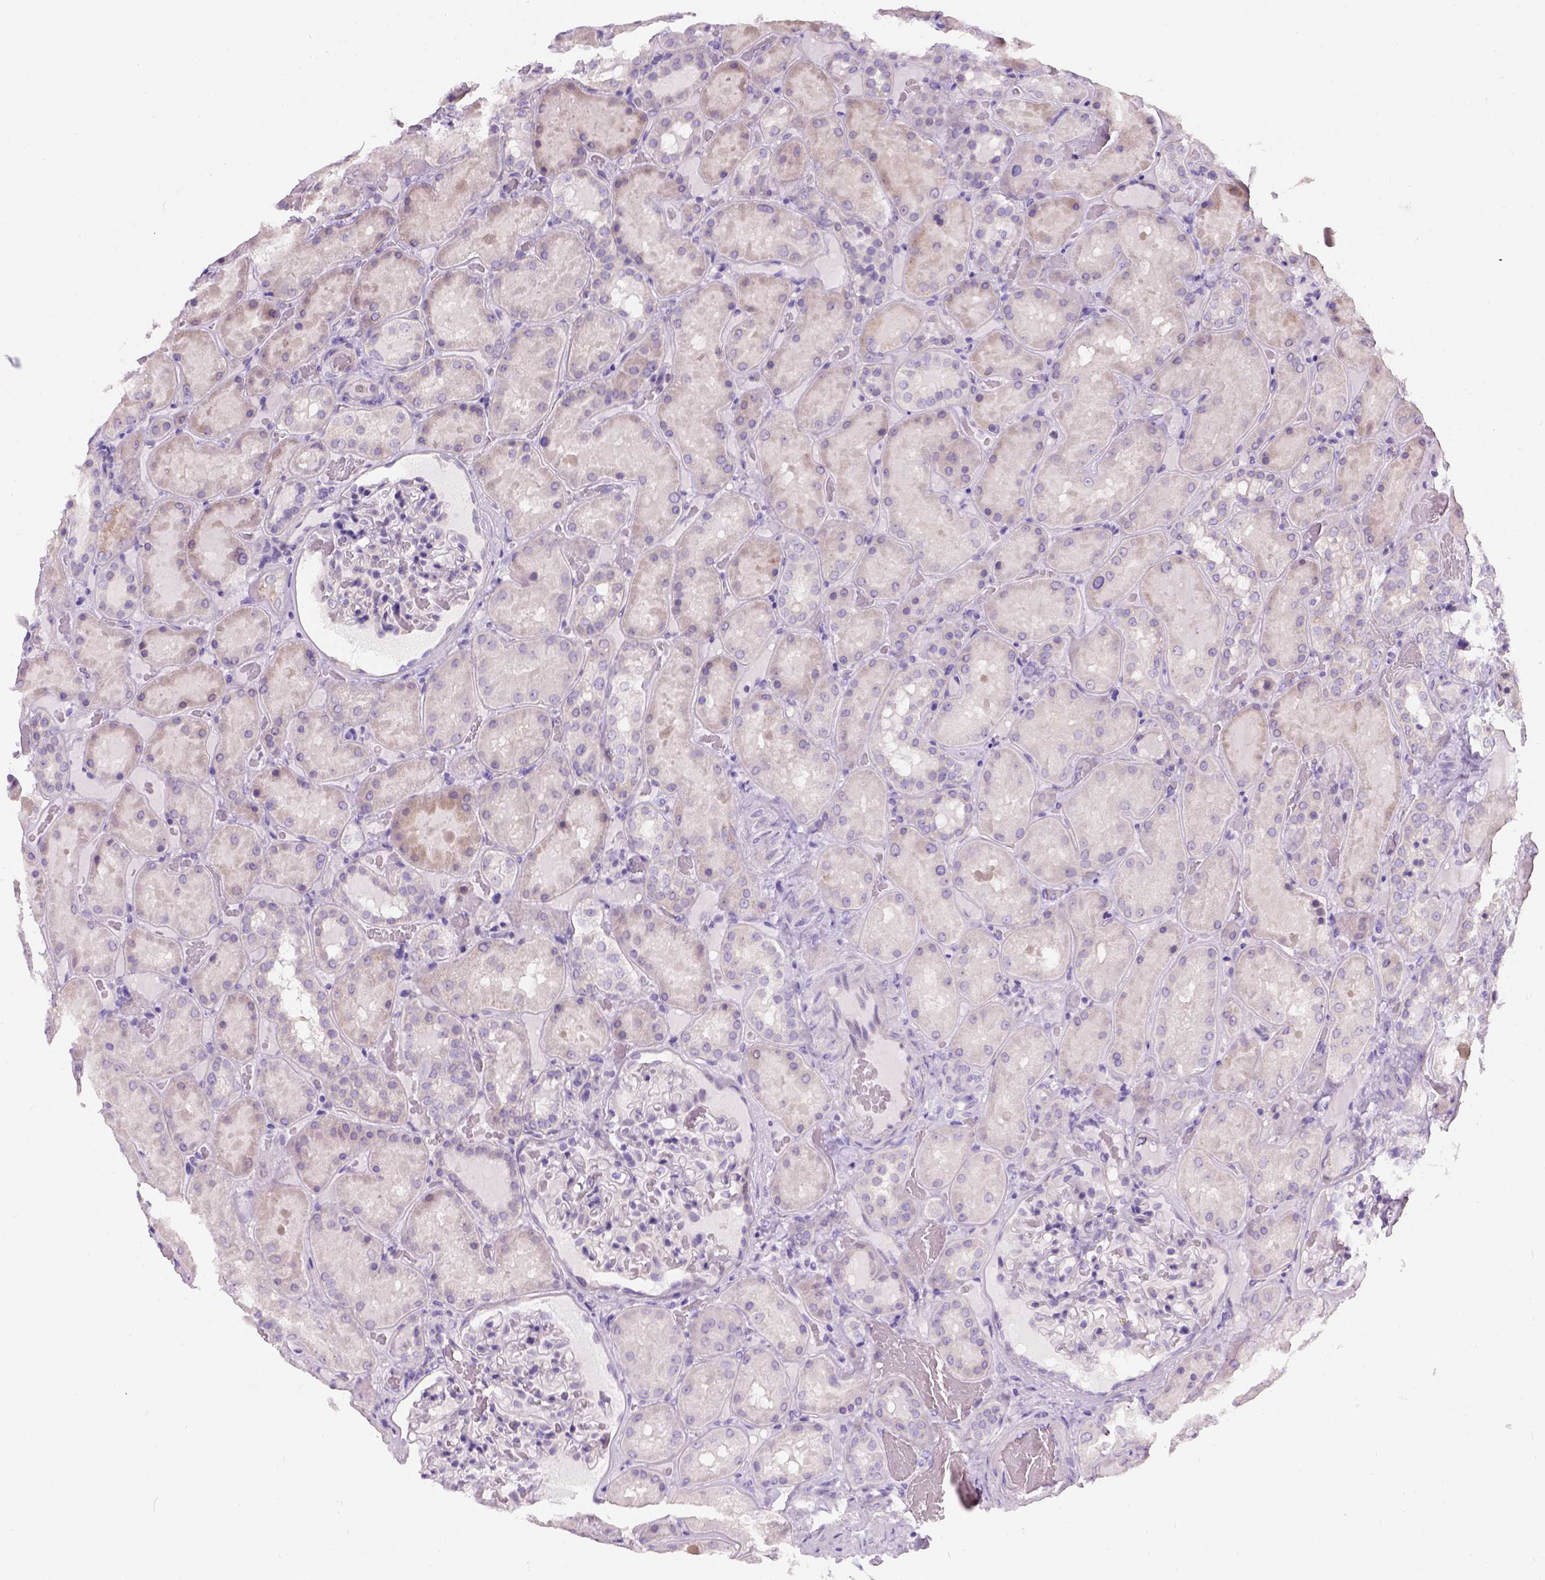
{"staining": {"intensity": "negative", "quantity": "none", "location": "none"}, "tissue": "kidney", "cell_type": "Cells in glomeruli", "image_type": "normal", "snomed": [{"axis": "morphology", "description": "Normal tissue, NOS"}, {"axis": "topography", "description": "Kidney"}], "caption": "Protein analysis of benign kidney shows no significant expression in cells in glomeruli. The staining is performed using DAB brown chromogen with nuclei counter-stained in using hematoxylin.", "gene": "C20orf144", "patient": {"sex": "male", "age": 73}}